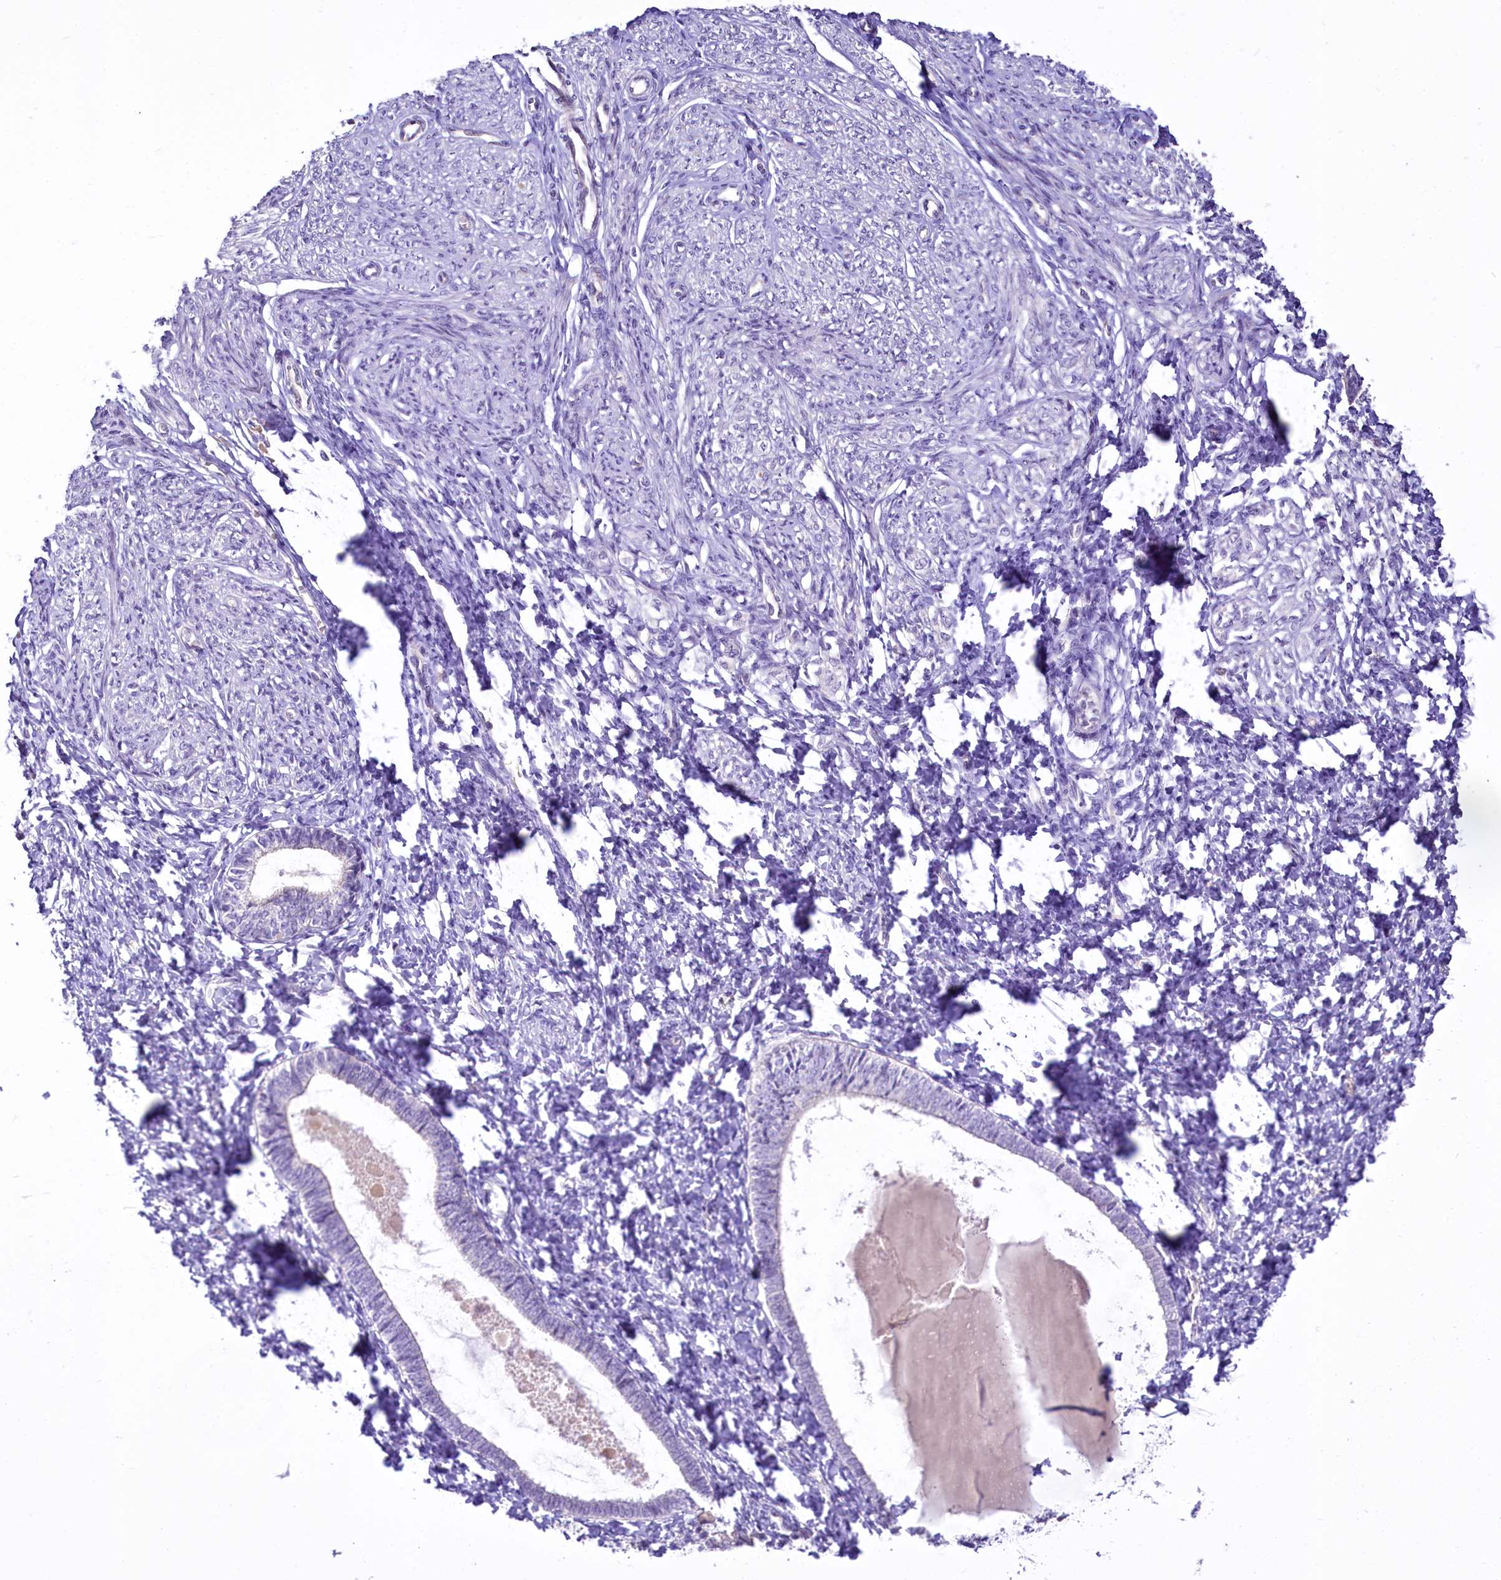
{"staining": {"intensity": "negative", "quantity": "none", "location": "none"}, "tissue": "endometrium", "cell_type": "Cells in endometrial stroma", "image_type": "normal", "snomed": [{"axis": "morphology", "description": "Normal tissue, NOS"}, {"axis": "topography", "description": "Endometrium"}], "caption": "Benign endometrium was stained to show a protein in brown. There is no significant positivity in cells in endometrial stroma. Nuclei are stained in blue.", "gene": "BANK1", "patient": {"sex": "female", "age": 72}}